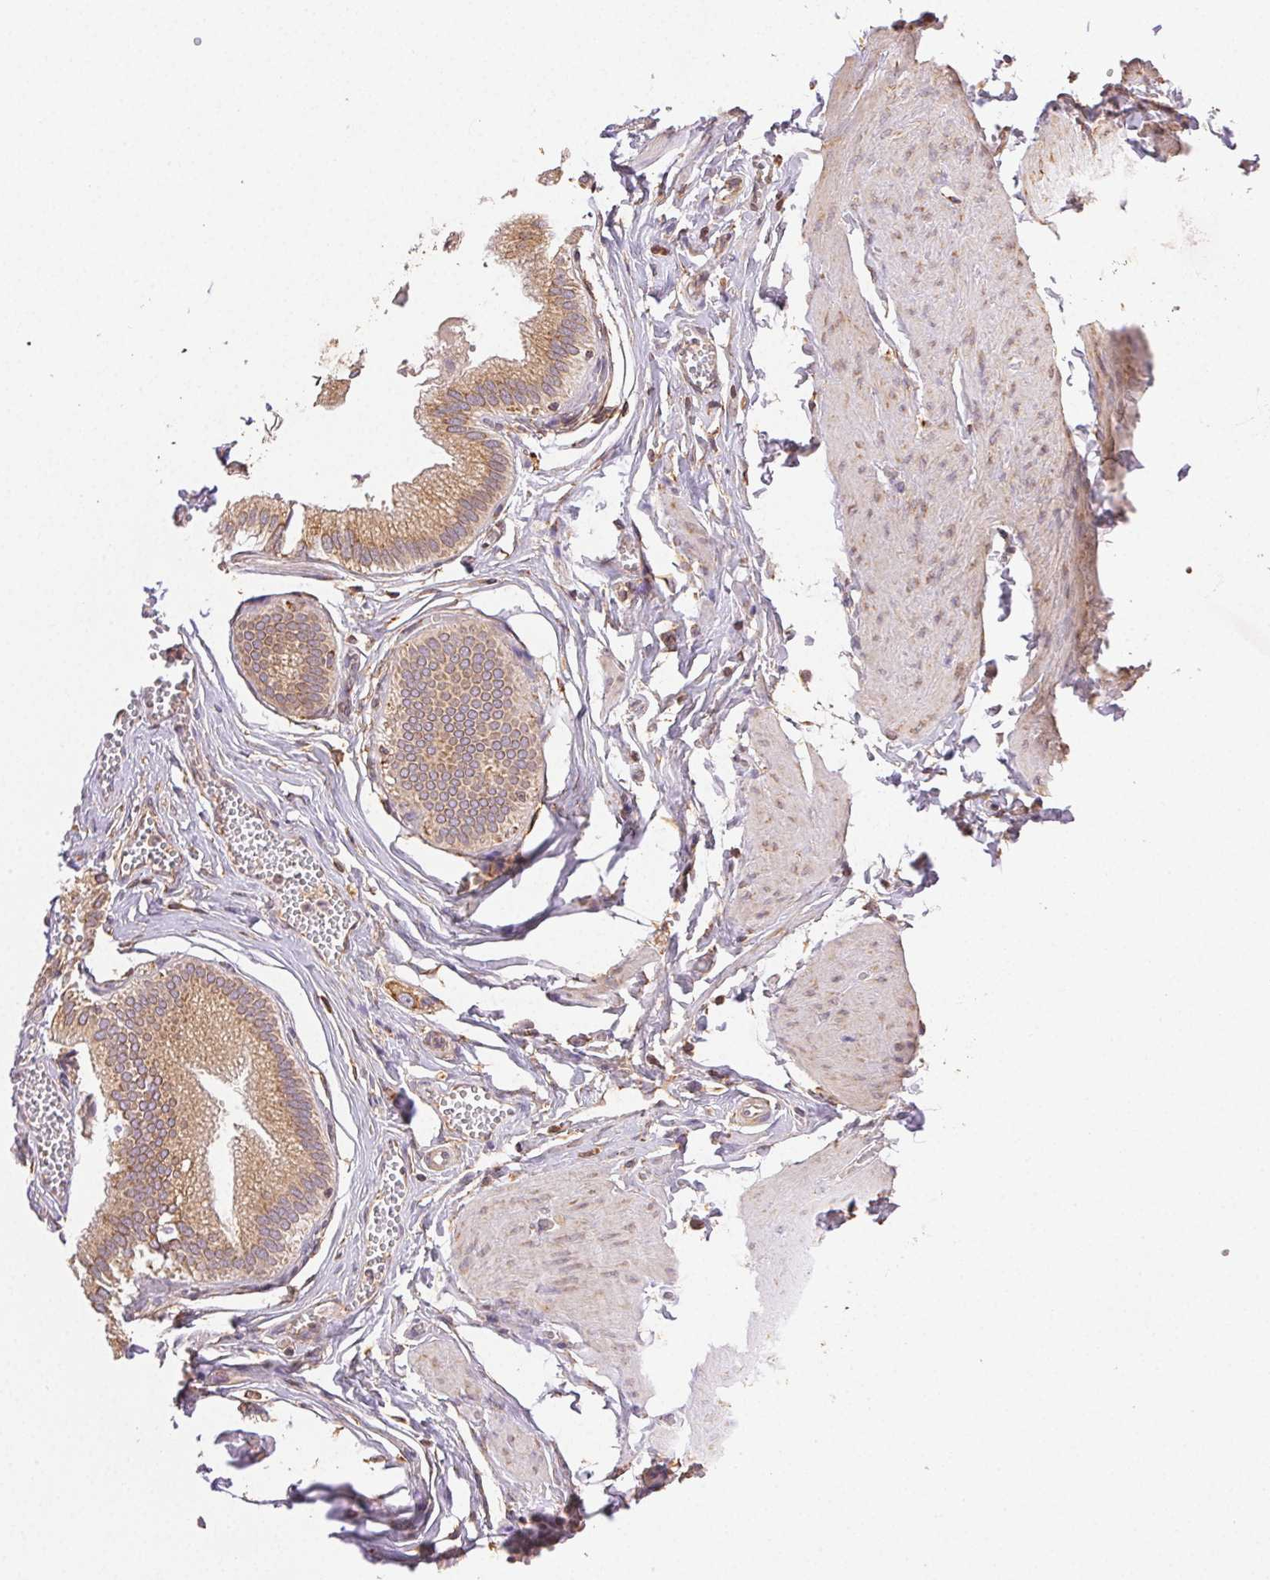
{"staining": {"intensity": "moderate", "quantity": ">75%", "location": "cytoplasmic/membranous"}, "tissue": "gallbladder", "cell_type": "Glandular cells", "image_type": "normal", "snomed": [{"axis": "morphology", "description": "Normal tissue, NOS"}, {"axis": "topography", "description": "Gallbladder"}, {"axis": "topography", "description": "Peripheral nerve tissue"}], "caption": "An image of gallbladder stained for a protein shows moderate cytoplasmic/membranous brown staining in glandular cells. The staining was performed using DAB to visualize the protein expression in brown, while the nuclei were stained in blue with hematoxylin (Magnification: 20x).", "gene": "ENTREP1", "patient": {"sex": "male", "age": 17}}